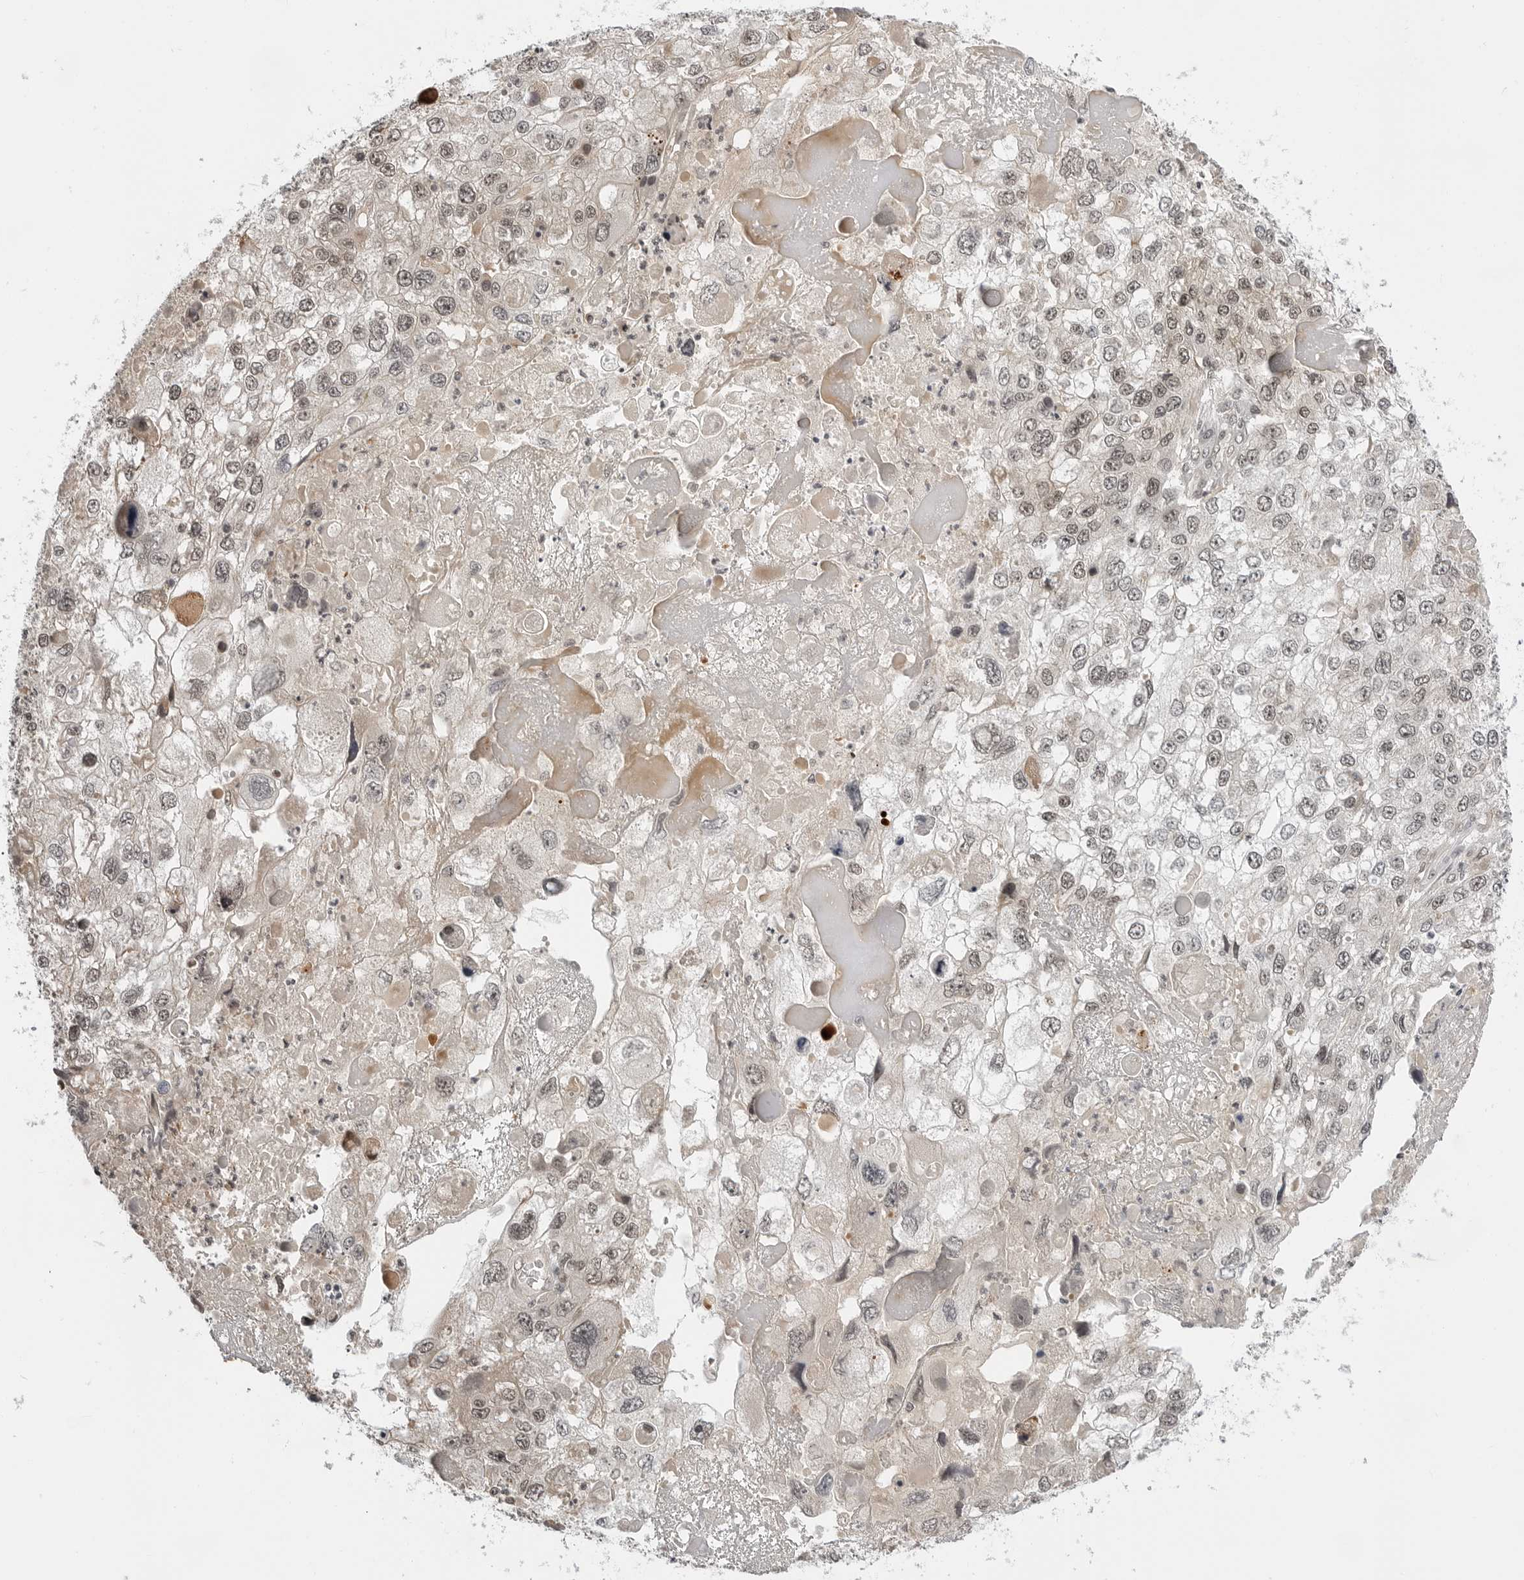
{"staining": {"intensity": "weak", "quantity": ">75%", "location": "nuclear"}, "tissue": "endometrial cancer", "cell_type": "Tumor cells", "image_type": "cancer", "snomed": [{"axis": "morphology", "description": "Adenocarcinoma, NOS"}, {"axis": "topography", "description": "Endometrium"}], "caption": "Weak nuclear protein expression is appreciated in approximately >75% of tumor cells in endometrial cancer.", "gene": "C8orf33", "patient": {"sex": "female", "age": 49}}